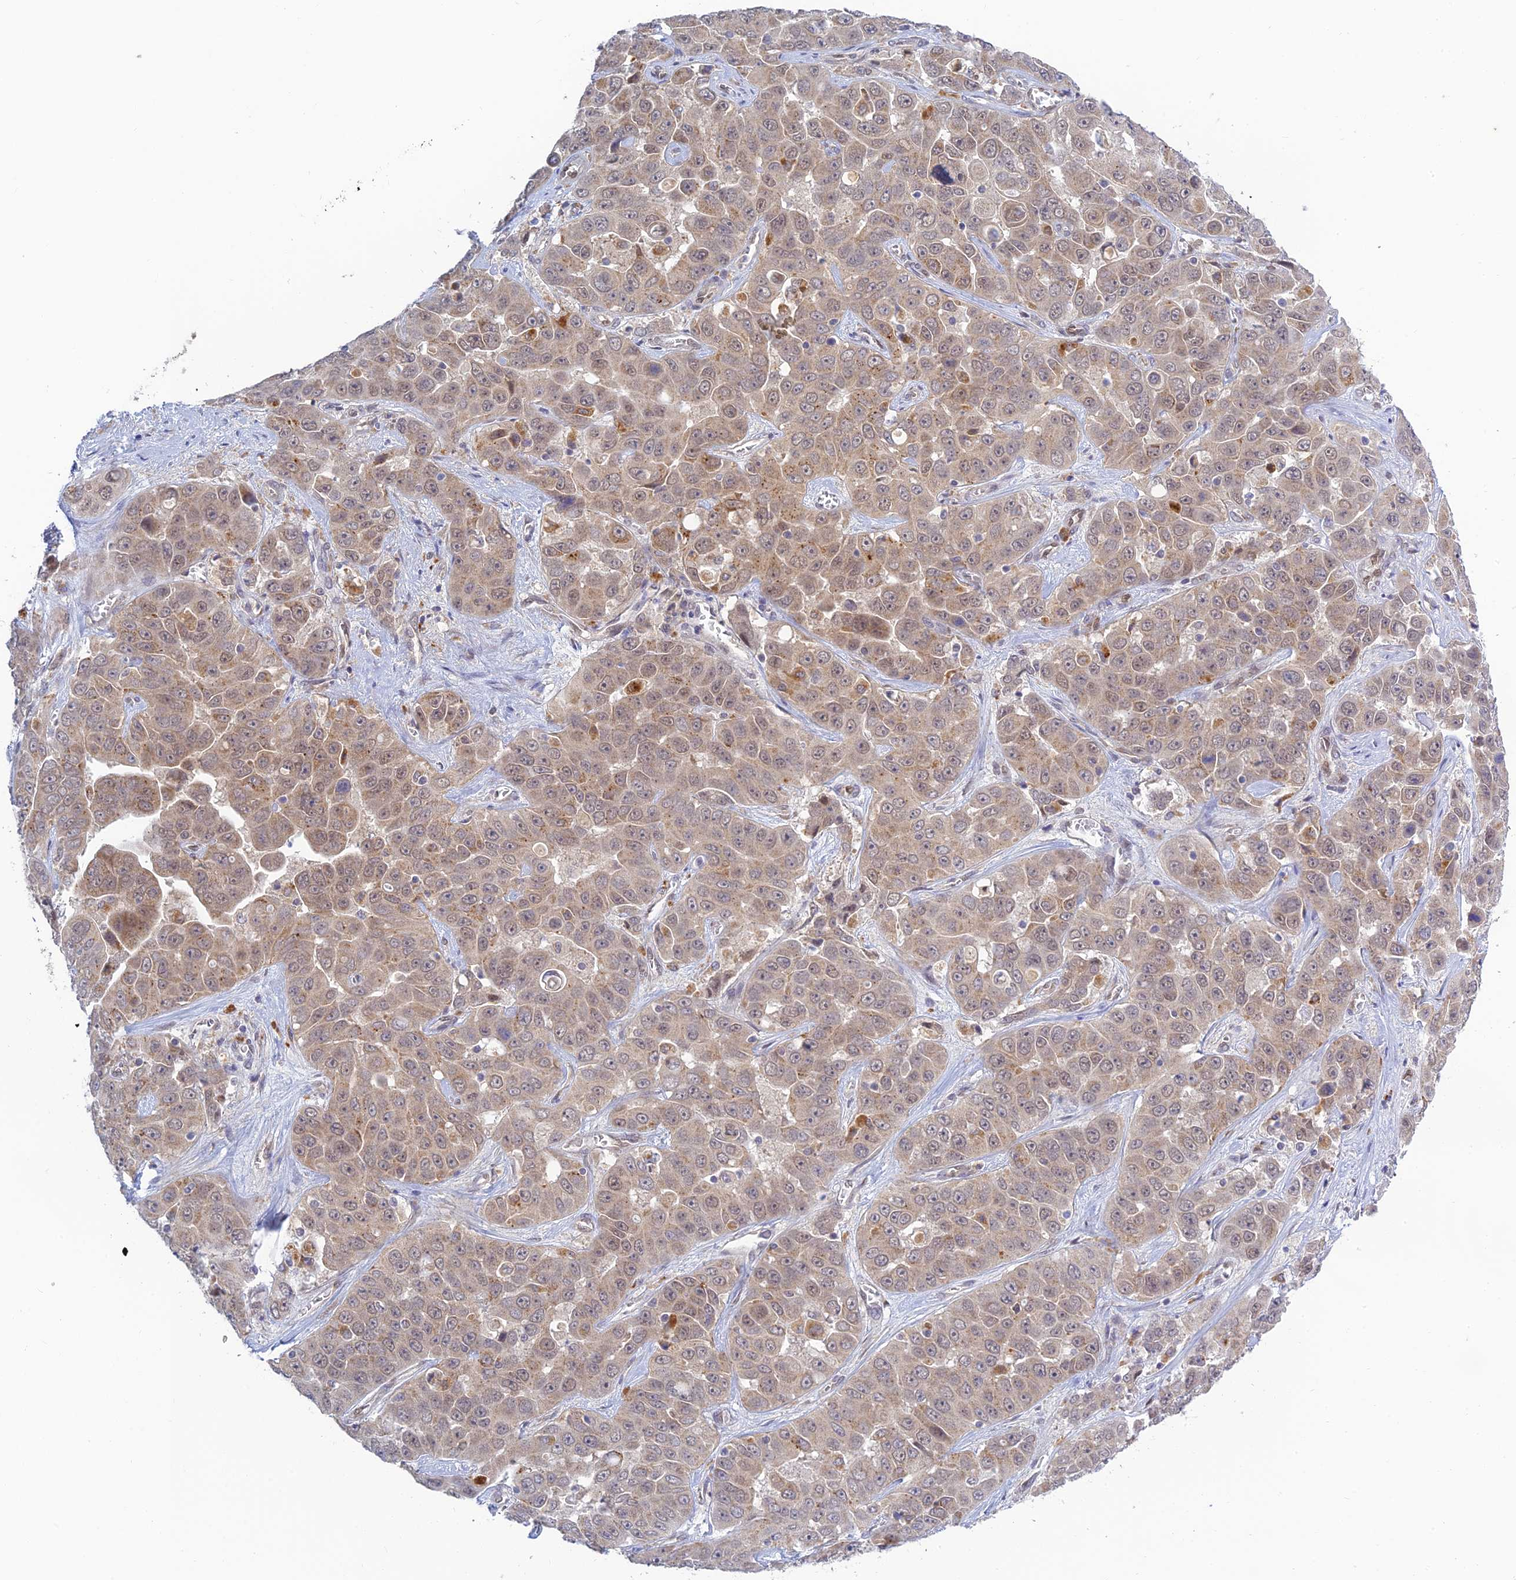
{"staining": {"intensity": "weak", "quantity": "25%-75%", "location": "cytoplasmic/membranous,nuclear"}, "tissue": "liver cancer", "cell_type": "Tumor cells", "image_type": "cancer", "snomed": [{"axis": "morphology", "description": "Cholangiocarcinoma"}, {"axis": "topography", "description": "Liver"}], "caption": "A brown stain highlights weak cytoplasmic/membranous and nuclear staining of a protein in human liver cancer tumor cells. (DAB IHC, brown staining for protein, blue staining for nuclei).", "gene": "SKIC8", "patient": {"sex": "female", "age": 52}}